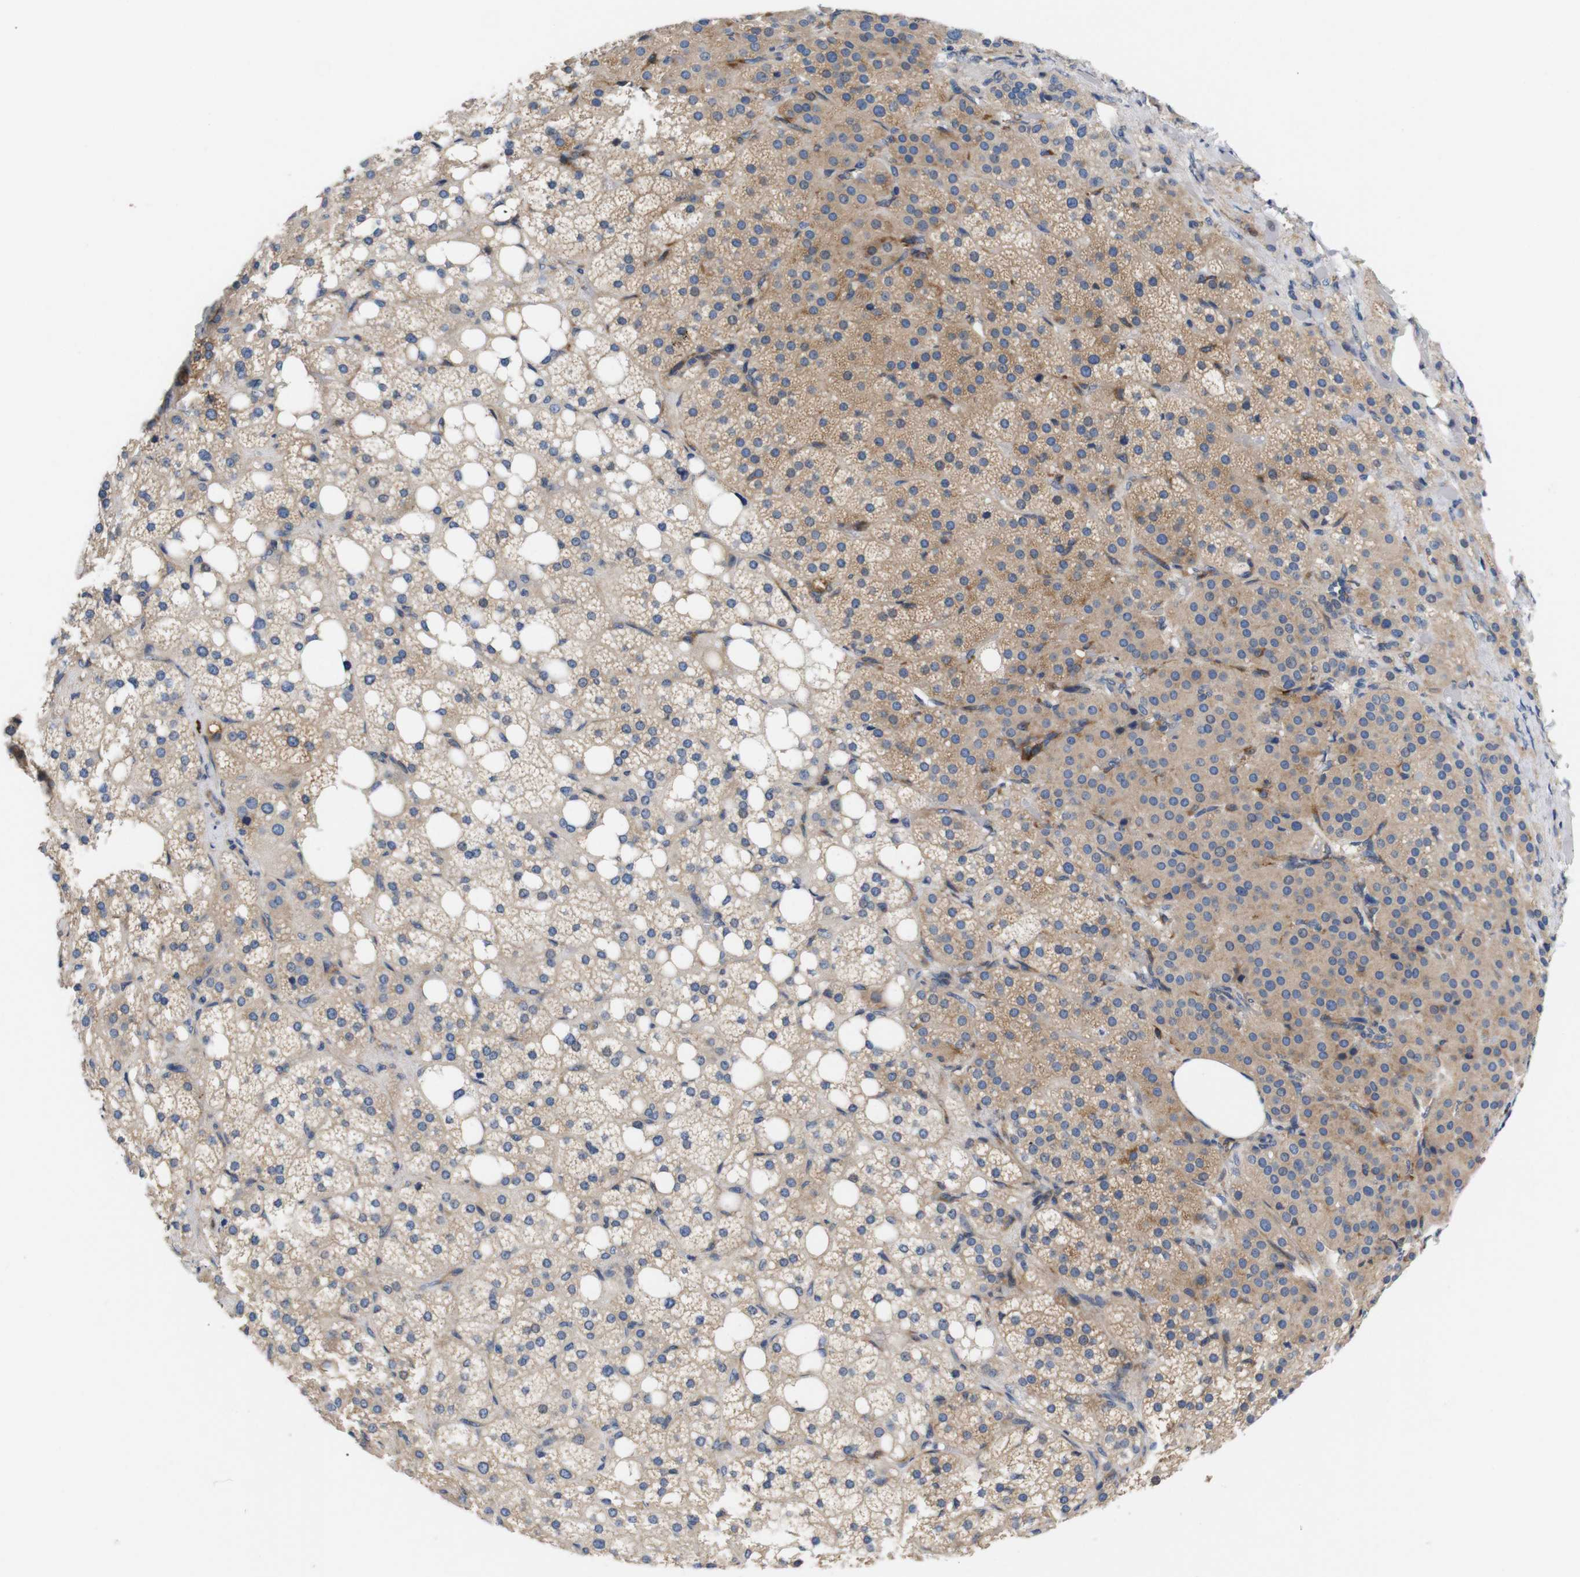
{"staining": {"intensity": "moderate", "quantity": ">75%", "location": "cytoplasmic/membranous"}, "tissue": "adrenal gland", "cell_type": "Glandular cells", "image_type": "normal", "snomed": [{"axis": "morphology", "description": "Normal tissue, NOS"}, {"axis": "topography", "description": "Adrenal gland"}], "caption": "About >75% of glandular cells in normal human adrenal gland show moderate cytoplasmic/membranous protein expression as visualized by brown immunohistochemical staining.", "gene": "UBE2G2", "patient": {"sex": "female", "age": 59}}